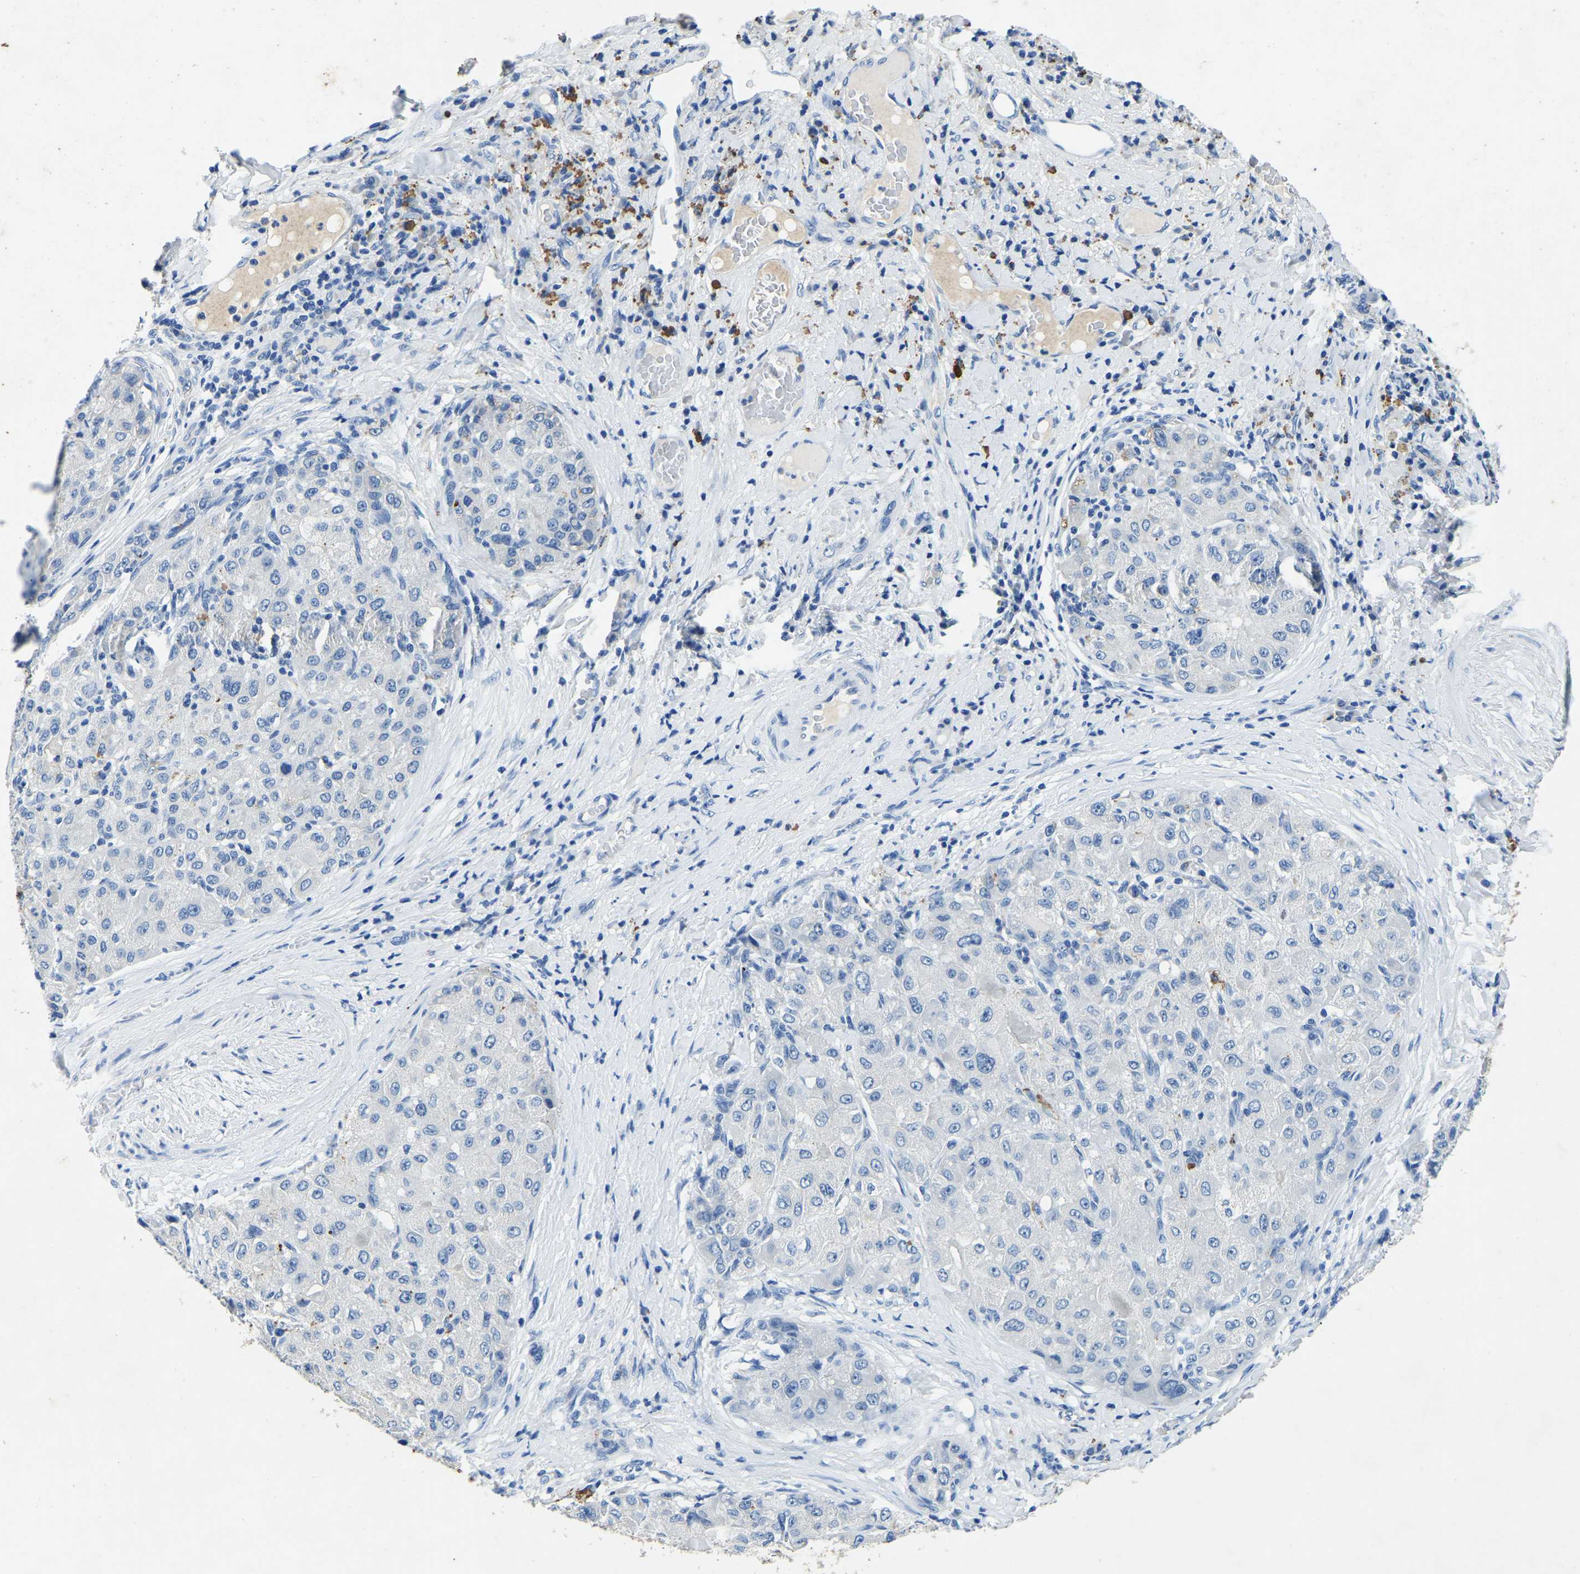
{"staining": {"intensity": "negative", "quantity": "none", "location": "none"}, "tissue": "liver cancer", "cell_type": "Tumor cells", "image_type": "cancer", "snomed": [{"axis": "morphology", "description": "Cholangiocarcinoma"}, {"axis": "topography", "description": "Liver"}], "caption": "Tumor cells are negative for protein expression in human liver cholangiocarcinoma. (DAB immunohistochemistry (IHC), high magnification).", "gene": "UBN2", "patient": {"sex": "male", "age": 50}}